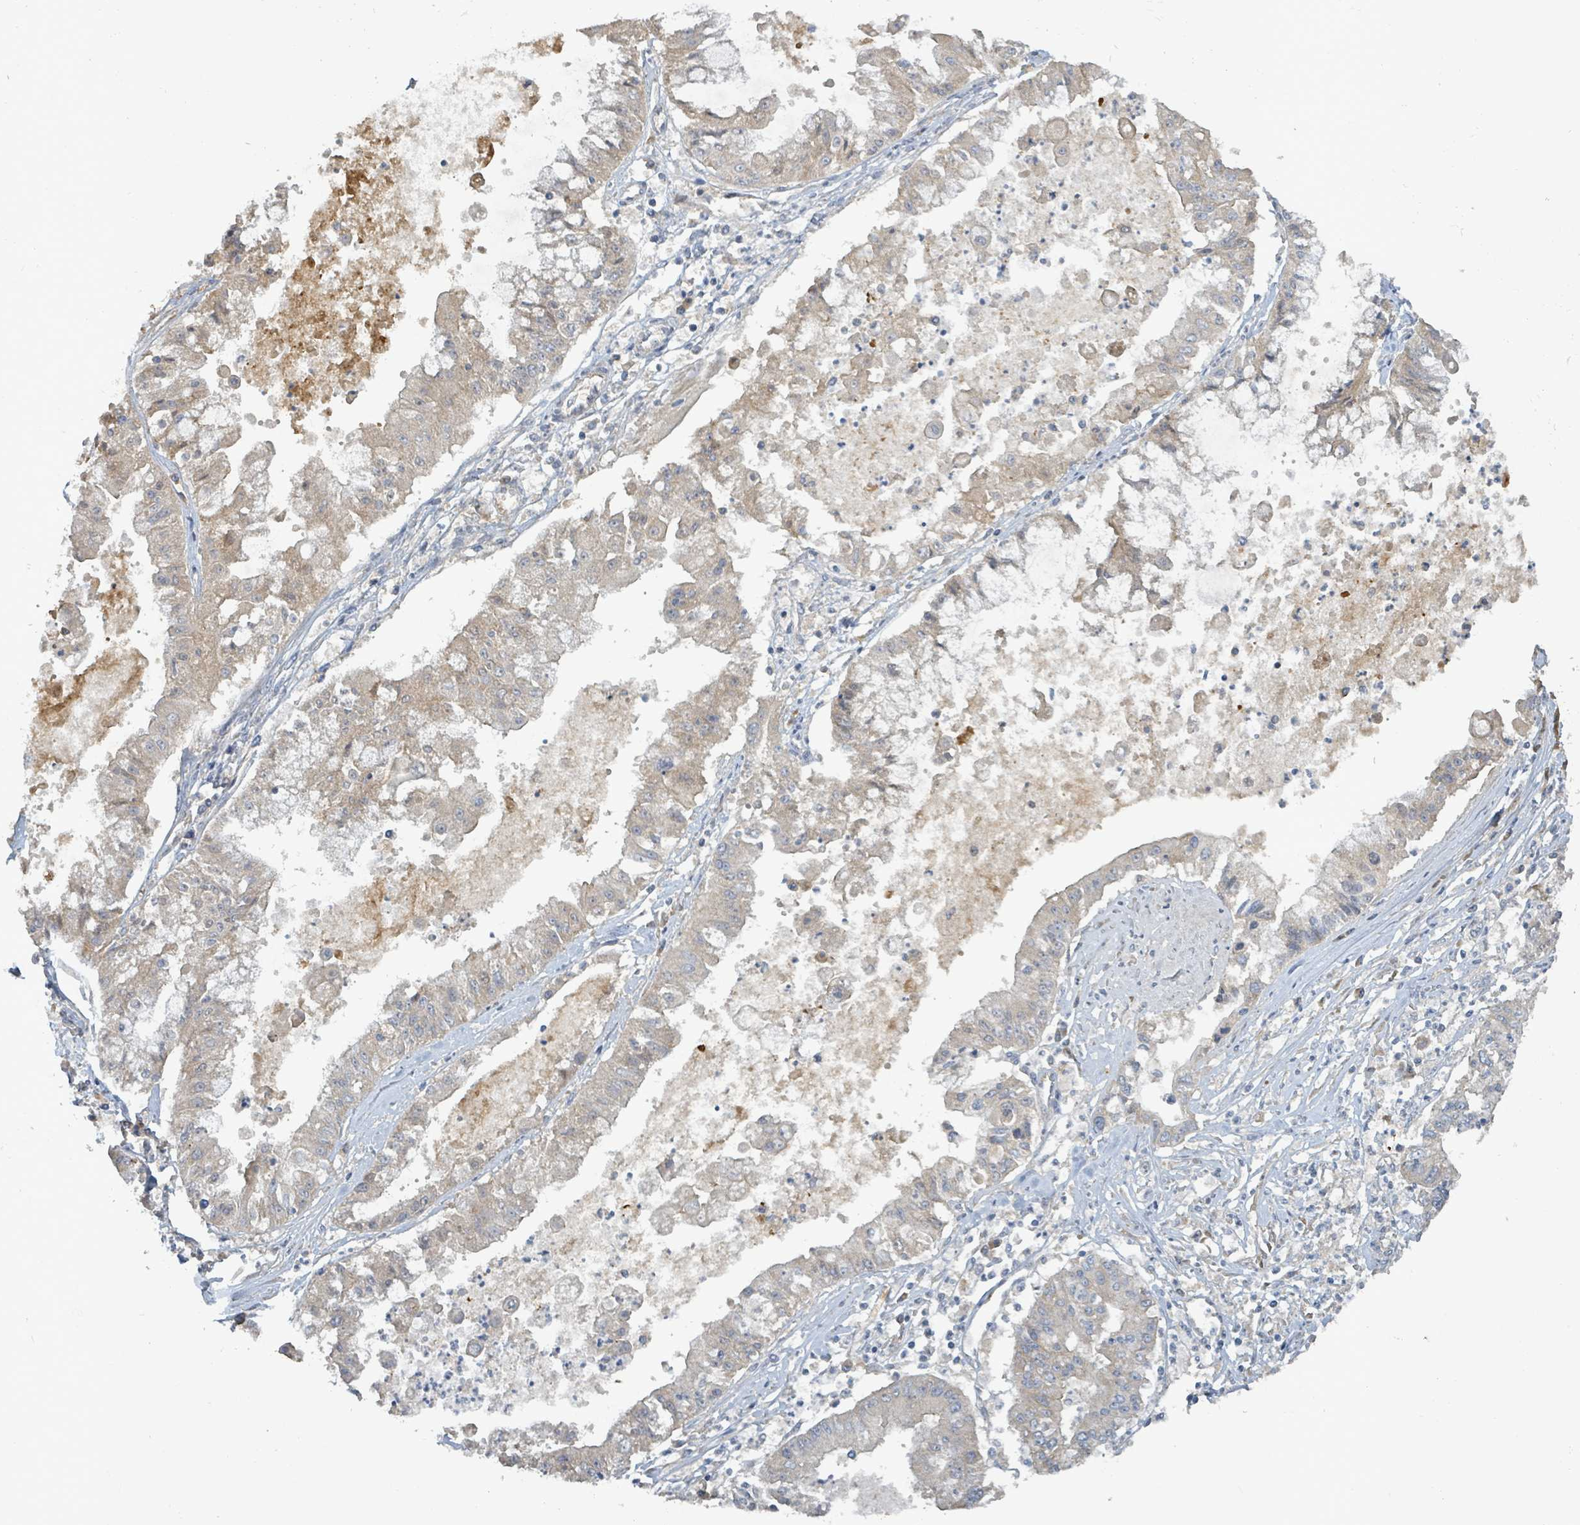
{"staining": {"intensity": "weak", "quantity": "25%-75%", "location": "cytoplasmic/membranous"}, "tissue": "ovarian cancer", "cell_type": "Tumor cells", "image_type": "cancer", "snomed": [{"axis": "morphology", "description": "Cystadenocarcinoma, mucinous, NOS"}, {"axis": "topography", "description": "Ovary"}], "caption": "Weak cytoplasmic/membranous positivity is present in about 25%-75% of tumor cells in ovarian cancer (mucinous cystadenocarcinoma).", "gene": "RPL32", "patient": {"sex": "female", "age": 70}}